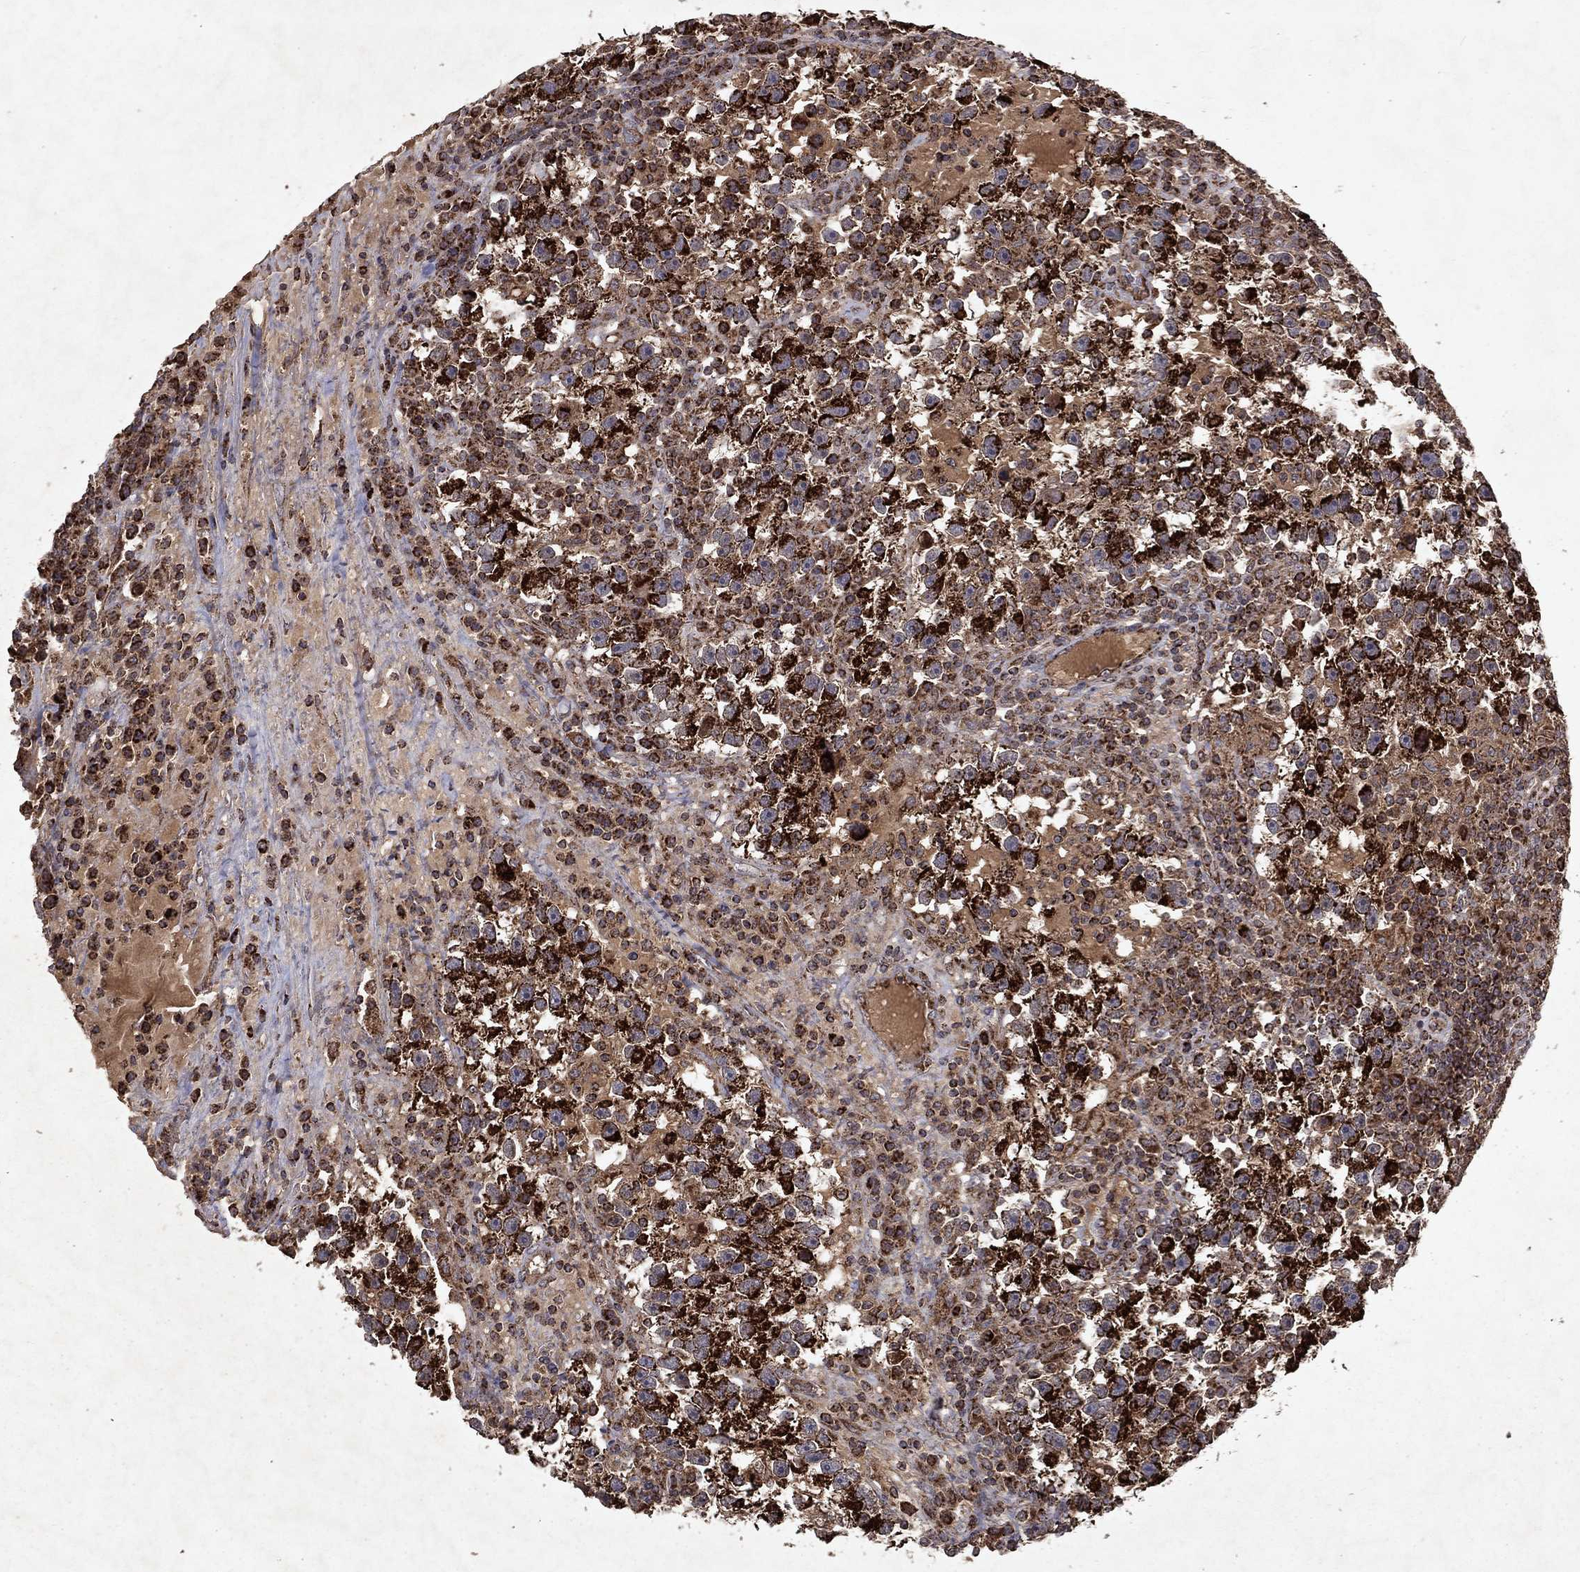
{"staining": {"intensity": "strong", "quantity": ">75%", "location": "cytoplasmic/membranous"}, "tissue": "testis cancer", "cell_type": "Tumor cells", "image_type": "cancer", "snomed": [{"axis": "morphology", "description": "Seminoma, NOS"}, {"axis": "topography", "description": "Testis"}], "caption": "The immunohistochemical stain highlights strong cytoplasmic/membranous expression in tumor cells of testis cancer (seminoma) tissue.", "gene": "PYROXD2", "patient": {"sex": "male", "age": 47}}